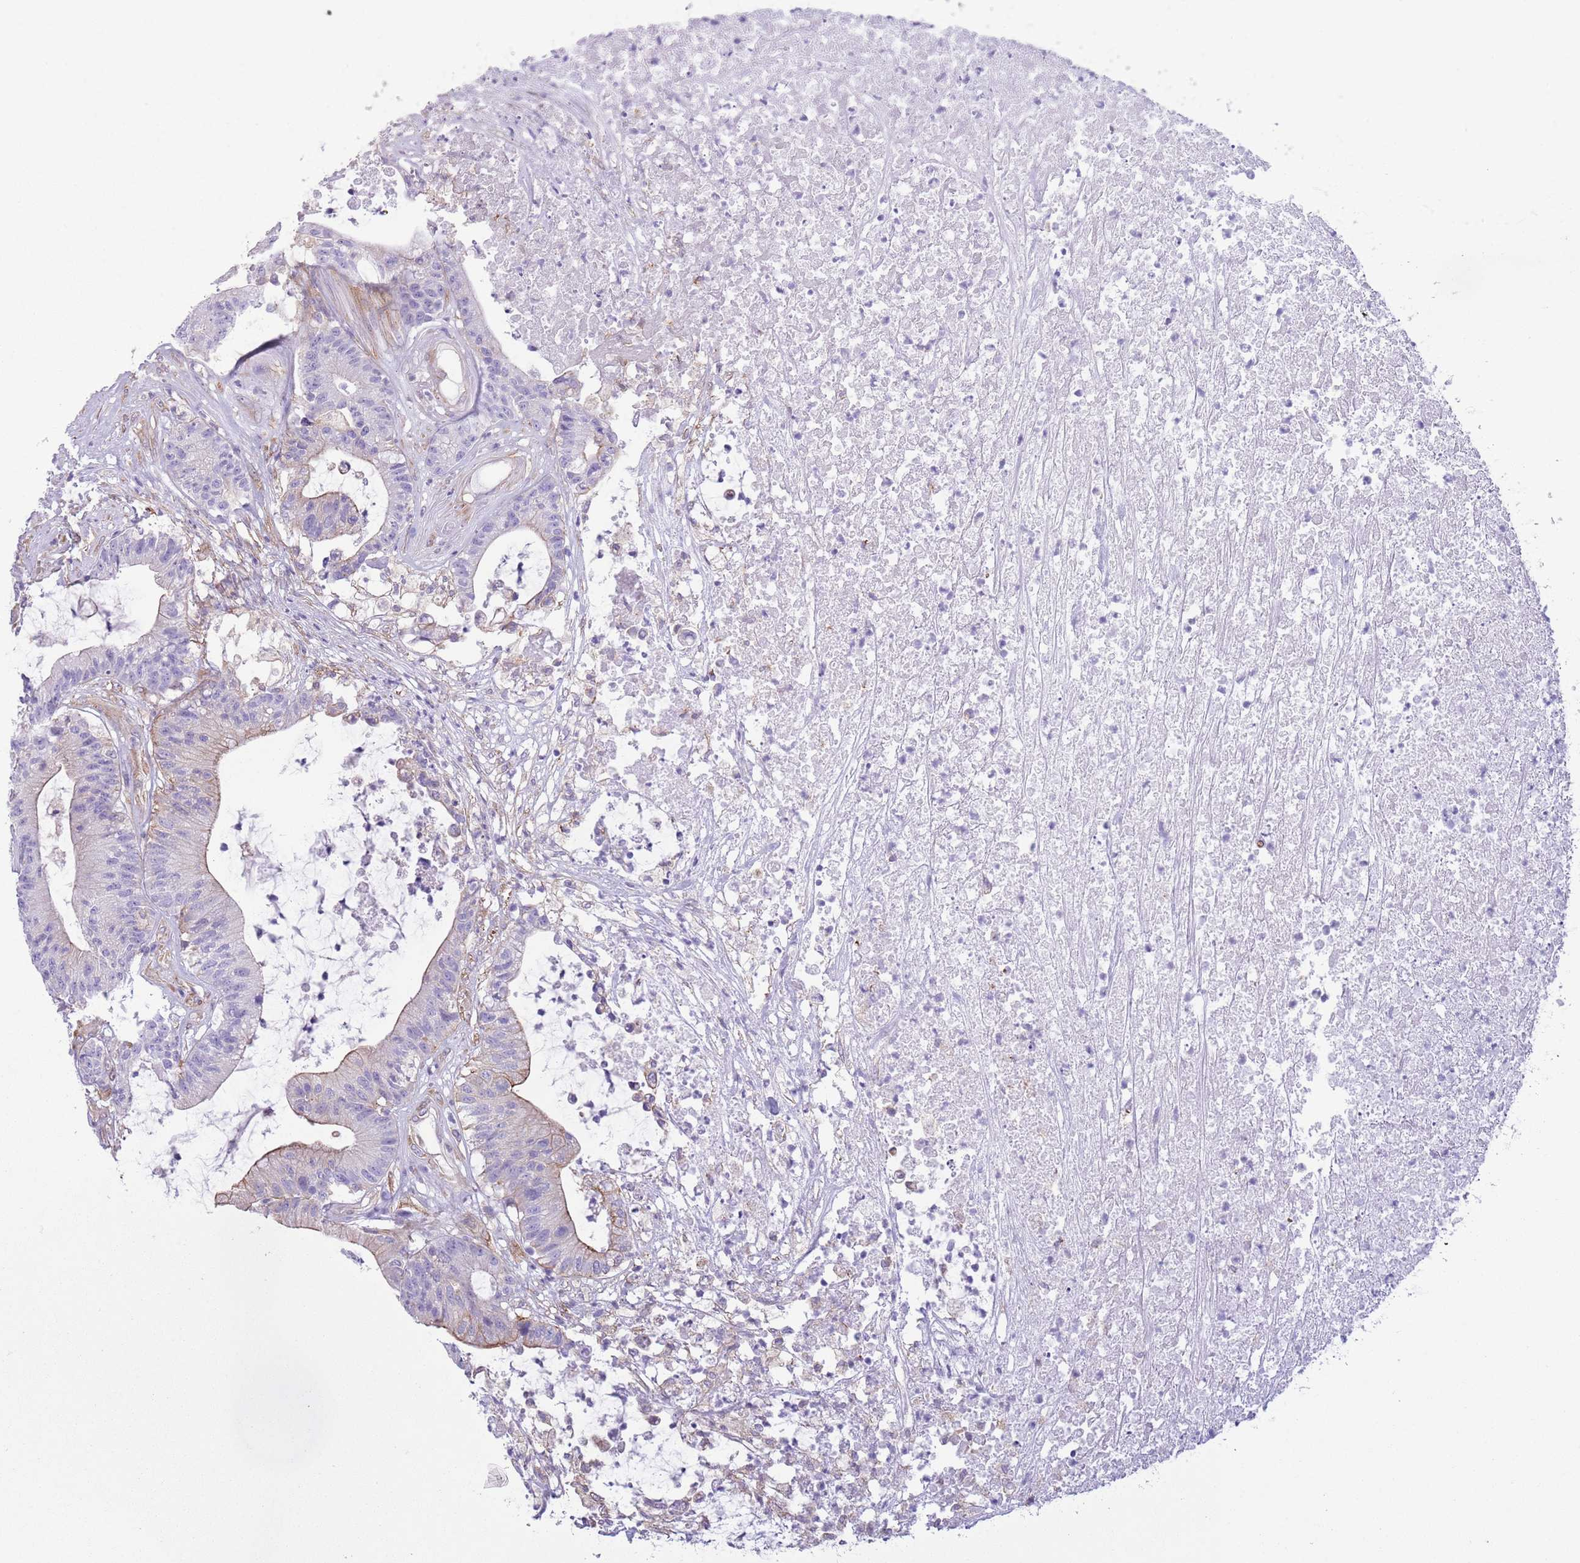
{"staining": {"intensity": "moderate", "quantity": "<25%", "location": "cytoplasmic/membranous"}, "tissue": "colorectal cancer", "cell_type": "Tumor cells", "image_type": "cancer", "snomed": [{"axis": "morphology", "description": "Adenocarcinoma, NOS"}, {"axis": "topography", "description": "Colon"}], "caption": "Tumor cells reveal low levels of moderate cytoplasmic/membranous positivity in about <25% of cells in human colorectal cancer.", "gene": "RBP3", "patient": {"sex": "female", "age": 84}}